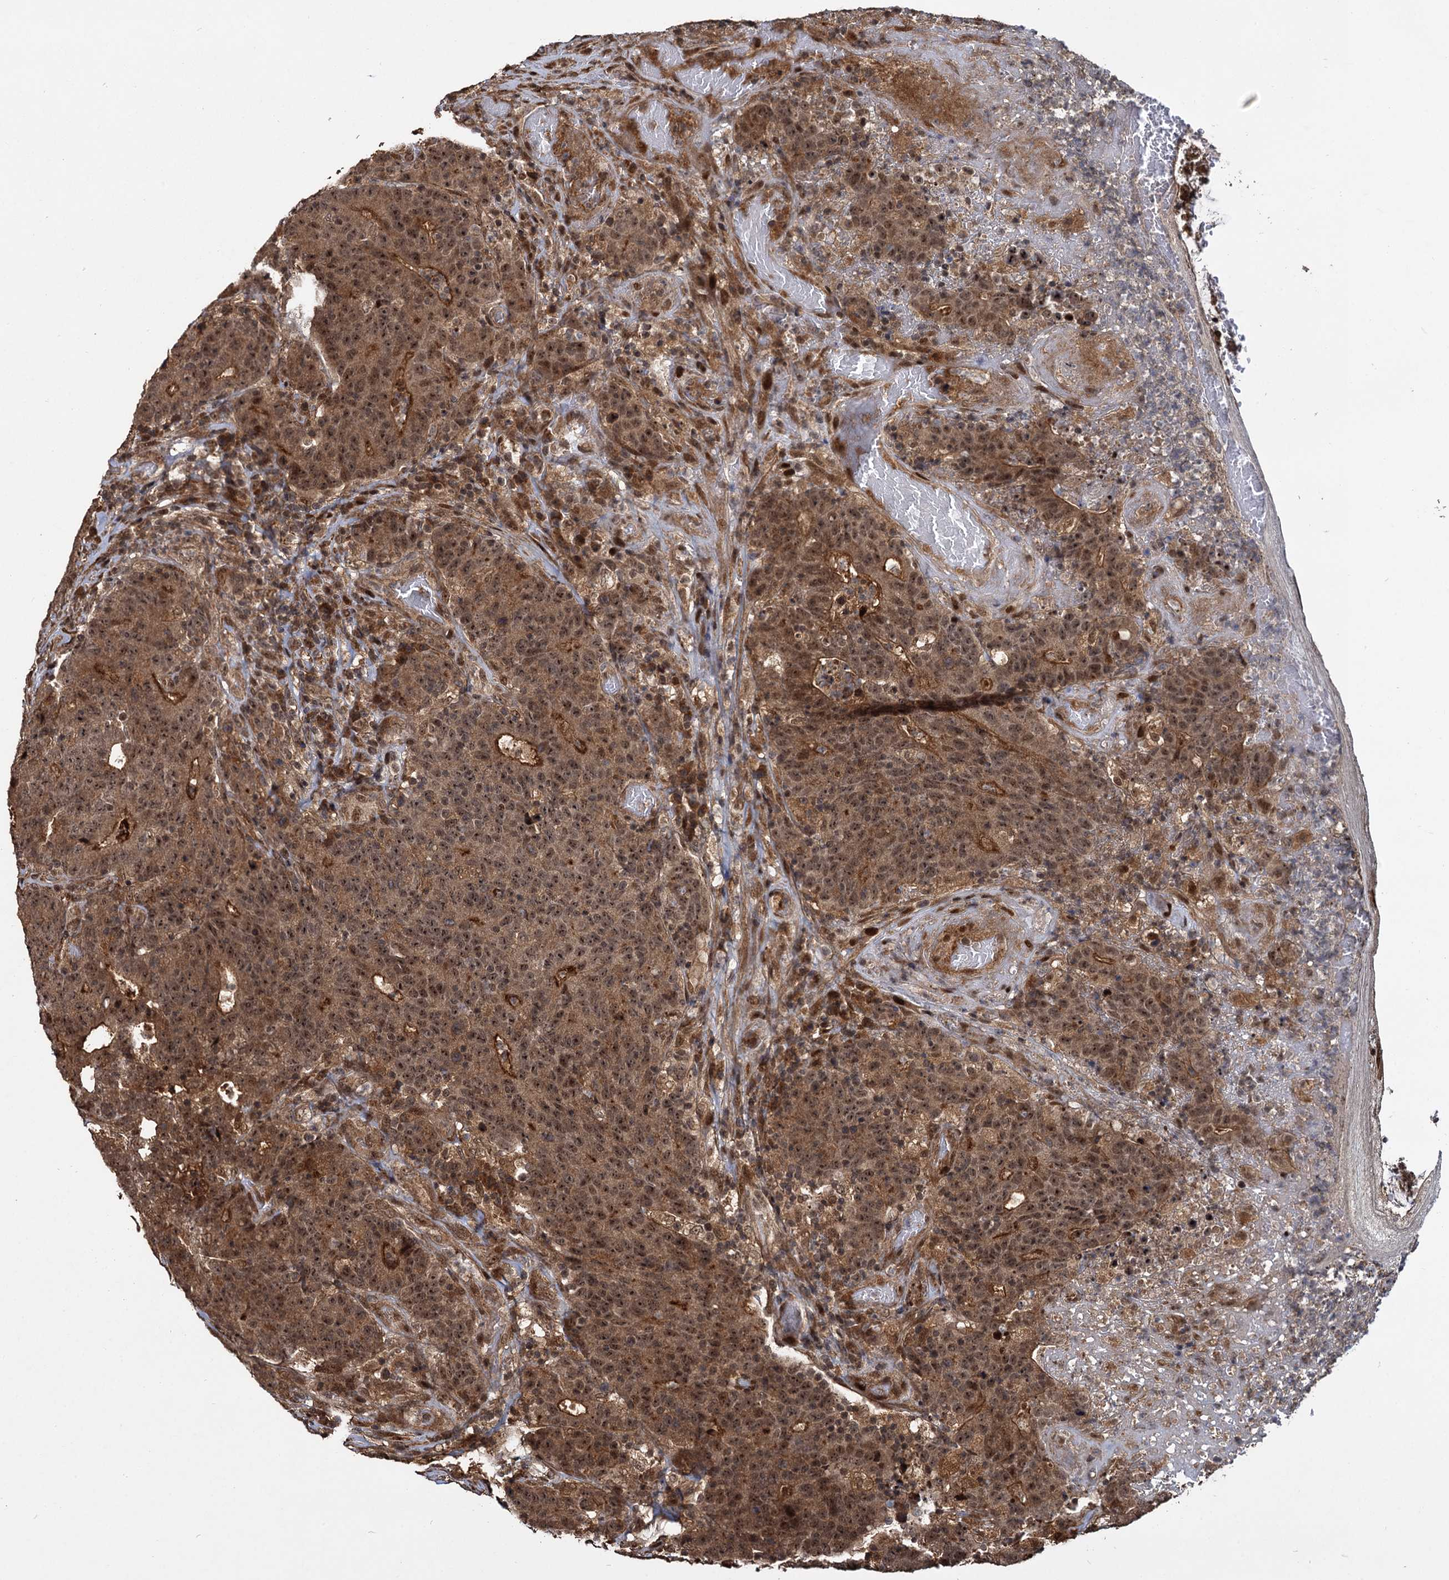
{"staining": {"intensity": "moderate", "quantity": ">75%", "location": "cytoplasmic/membranous,nuclear"}, "tissue": "colorectal cancer", "cell_type": "Tumor cells", "image_type": "cancer", "snomed": [{"axis": "morphology", "description": "Adenocarcinoma, NOS"}, {"axis": "topography", "description": "Colon"}], "caption": "Colorectal adenocarcinoma tissue exhibits moderate cytoplasmic/membranous and nuclear staining in about >75% of tumor cells The protein is stained brown, and the nuclei are stained in blue (DAB IHC with brightfield microscopy, high magnification).", "gene": "CEP192", "patient": {"sex": "female", "age": 75}}